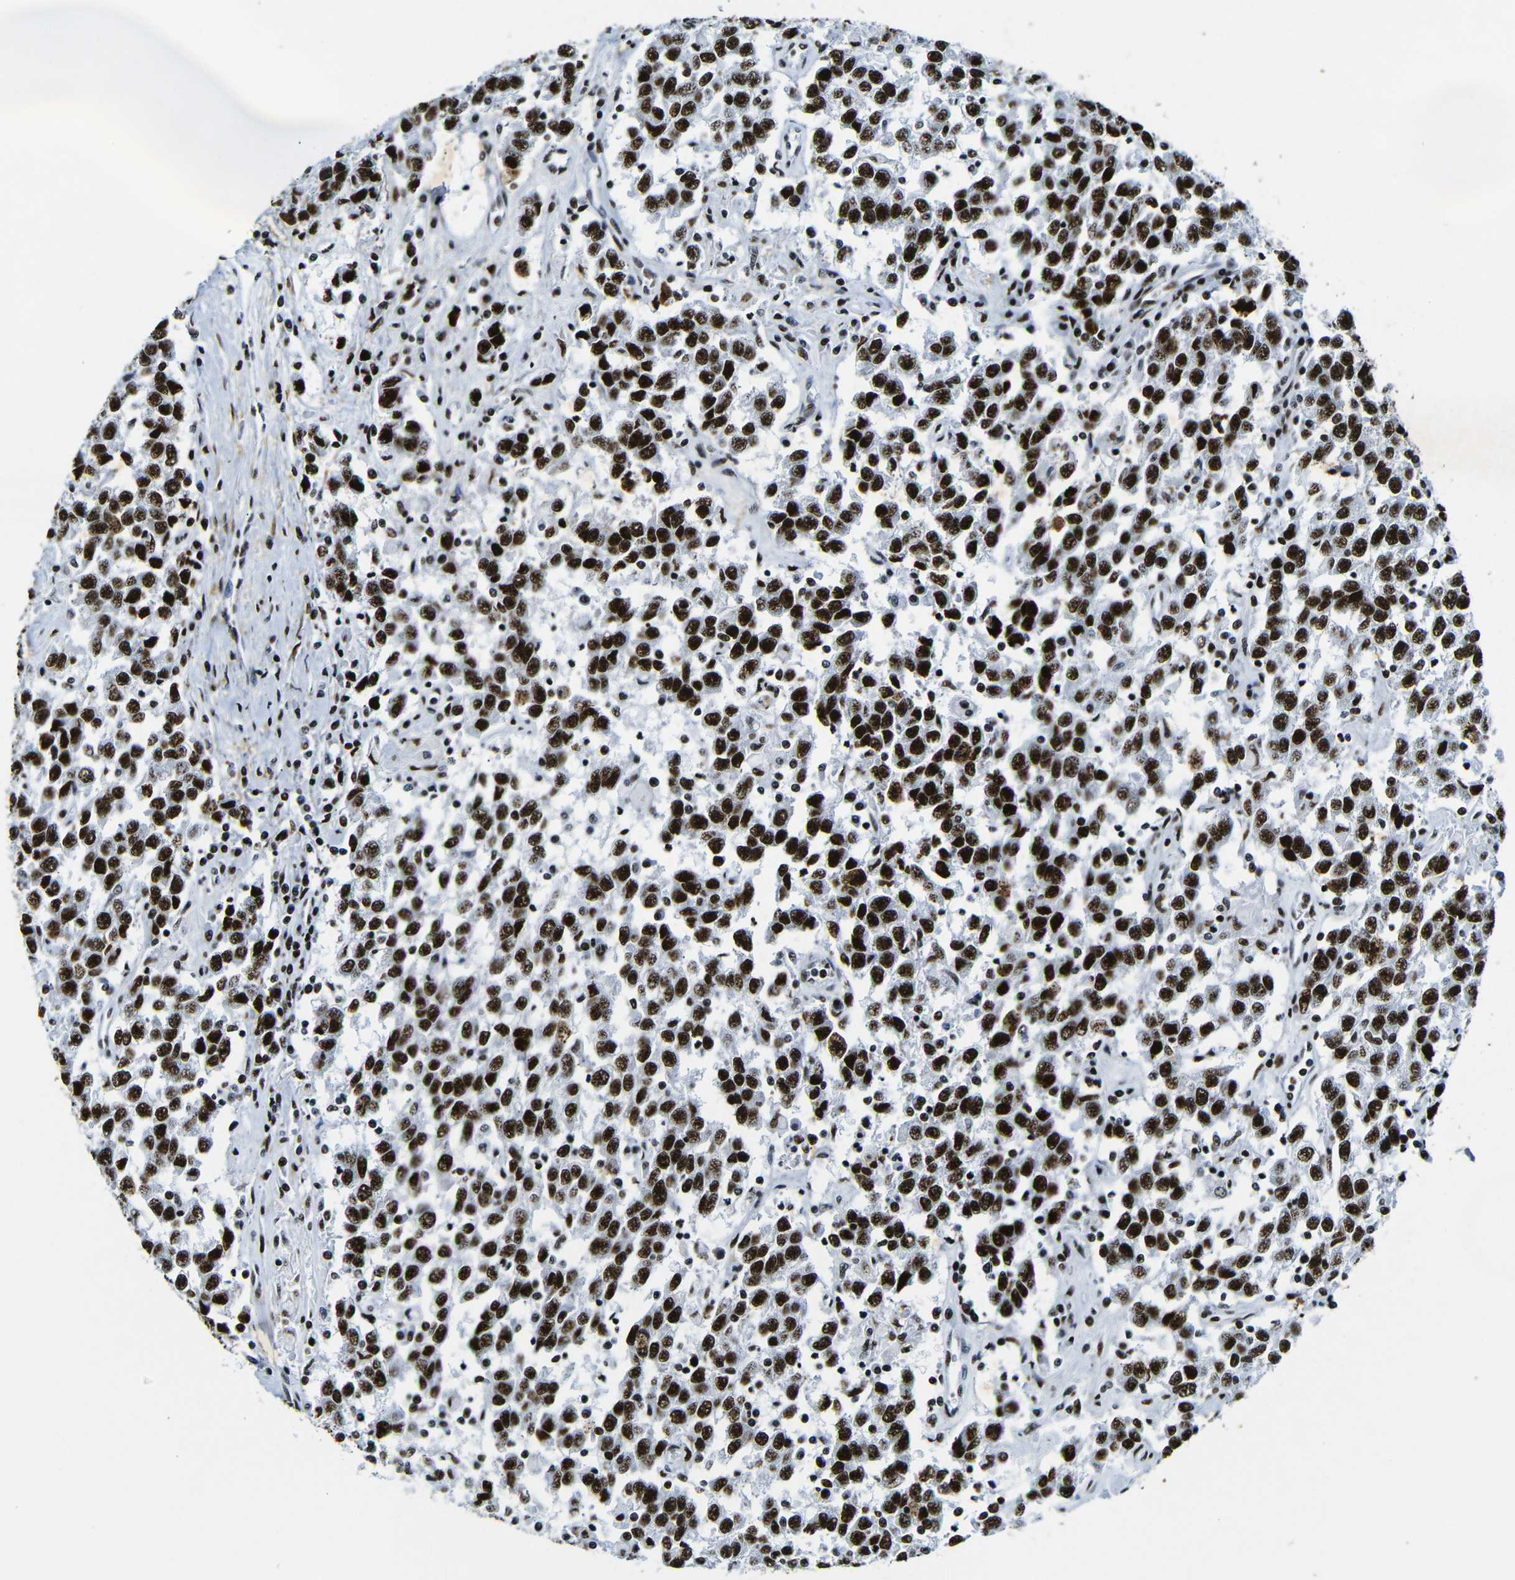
{"staining": {"intensity": "strong", "quantity": ">75%", "location": "nuclear"}, "tissue": "testis cancer", "cell_type": "Tumor cells", "image_type": "cancer", "snomed": [{"axis": "morphology", "description": "Seminoma, NOS"}, {"axis": "topography", "description": "Testis"}], "caption": "This histopathology image exhibits testis seminoma stained with immunohistochemistry (IHC) to label a protein in brown. The nuclear of tumor cells show strong positivity for the protein. Nuclei are counter-stained blue.", "gene": "SRSF1", "patient": {"sex": "male", "age": 41}}